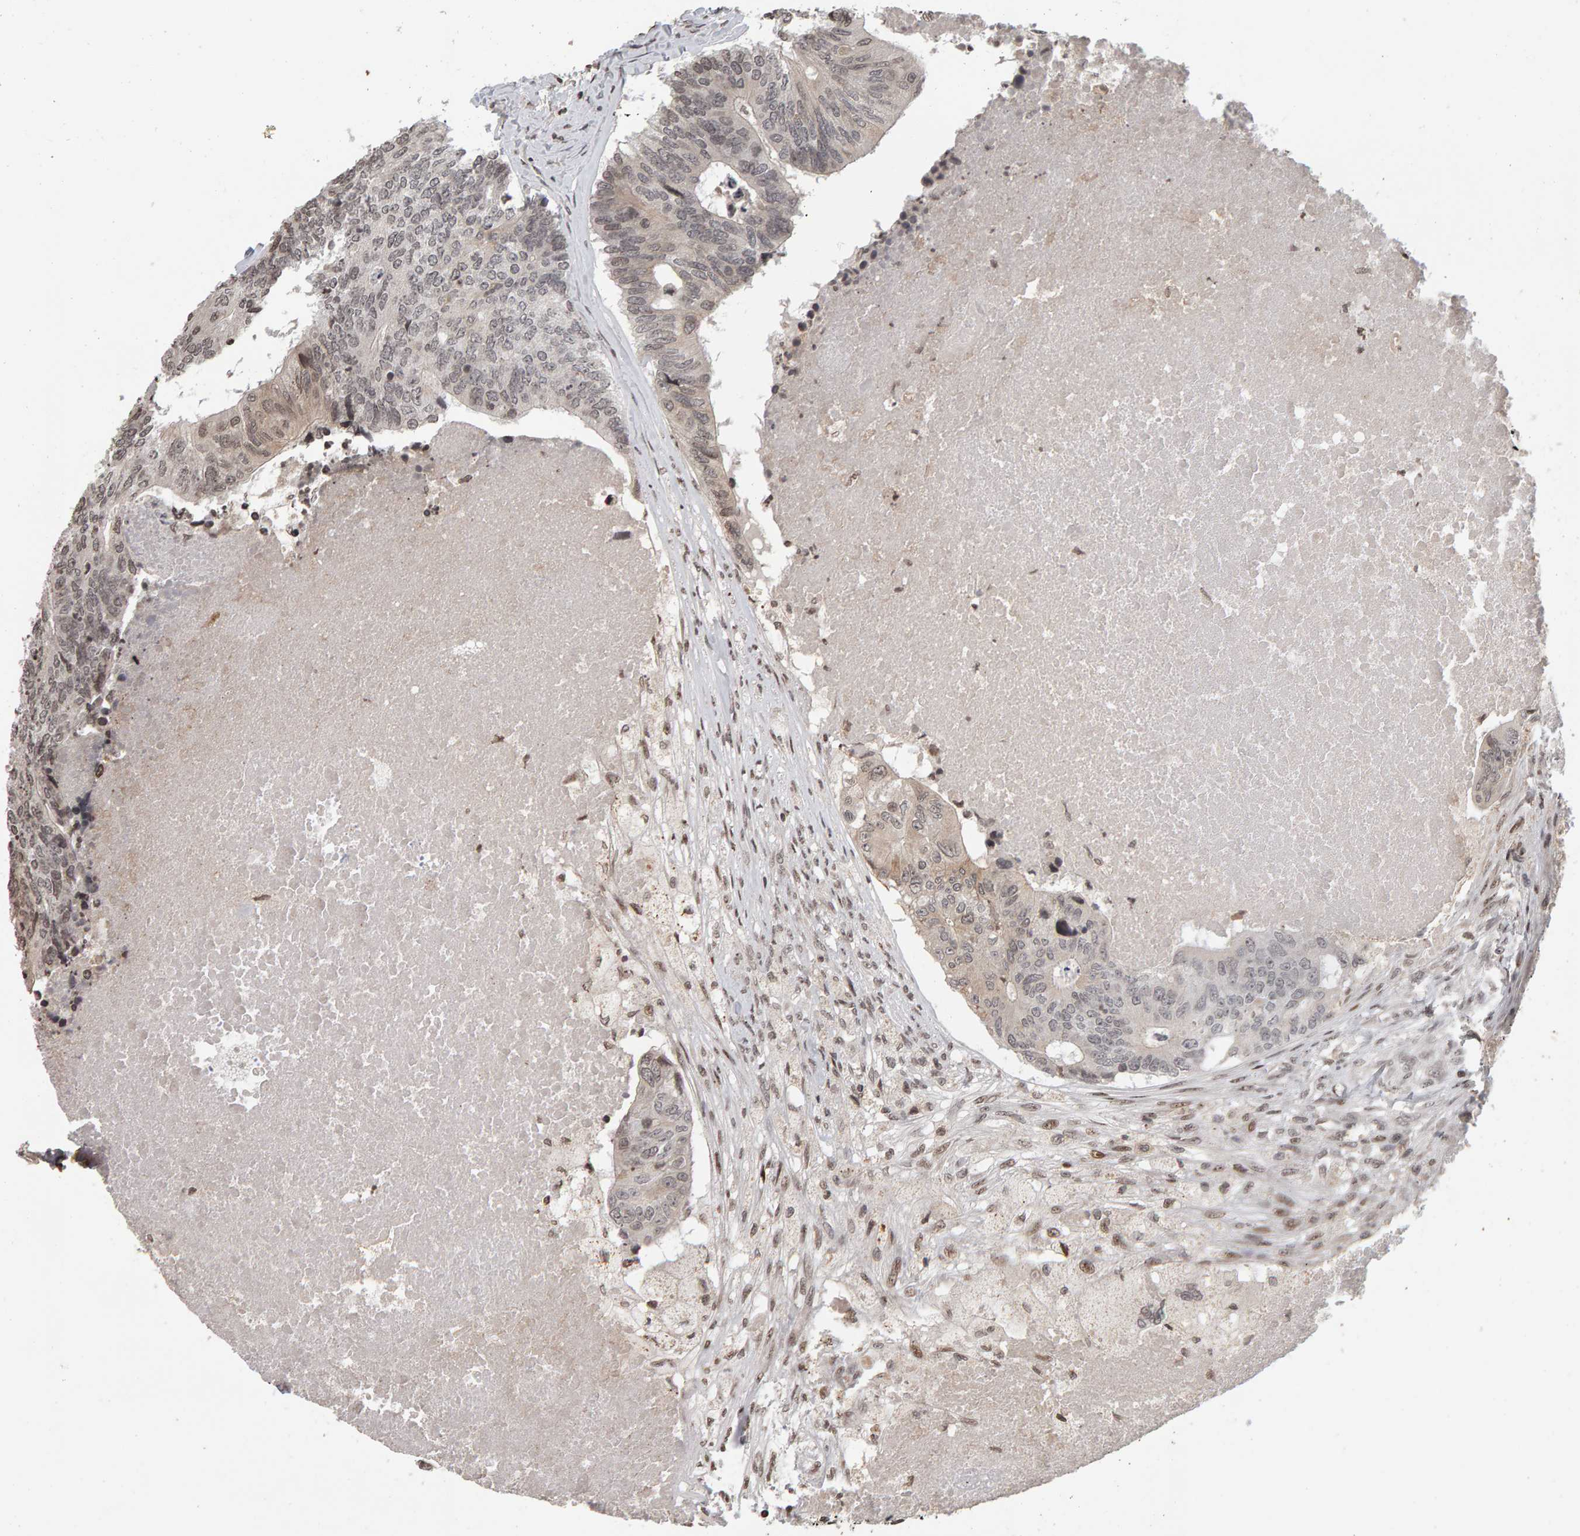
{"staining": {"intensity": "weak", "quantity": "<25%", "location": "nuclear"}, "tissue": "colorectal cancer", "cell_type": "Tumor cells", "image_type": "cancer", "snomed": [{"axis": "morphology", "description": "Adenocarcinoma, NOS"}, {"axis": "topography", "description": "Colon"}], "caption": "Colorectal cancer was stained to show a protein in brown. There is no significant expression in tumor cells.", "gene": "TRAM1", "patient": {"sex": "female", "age": 67}}